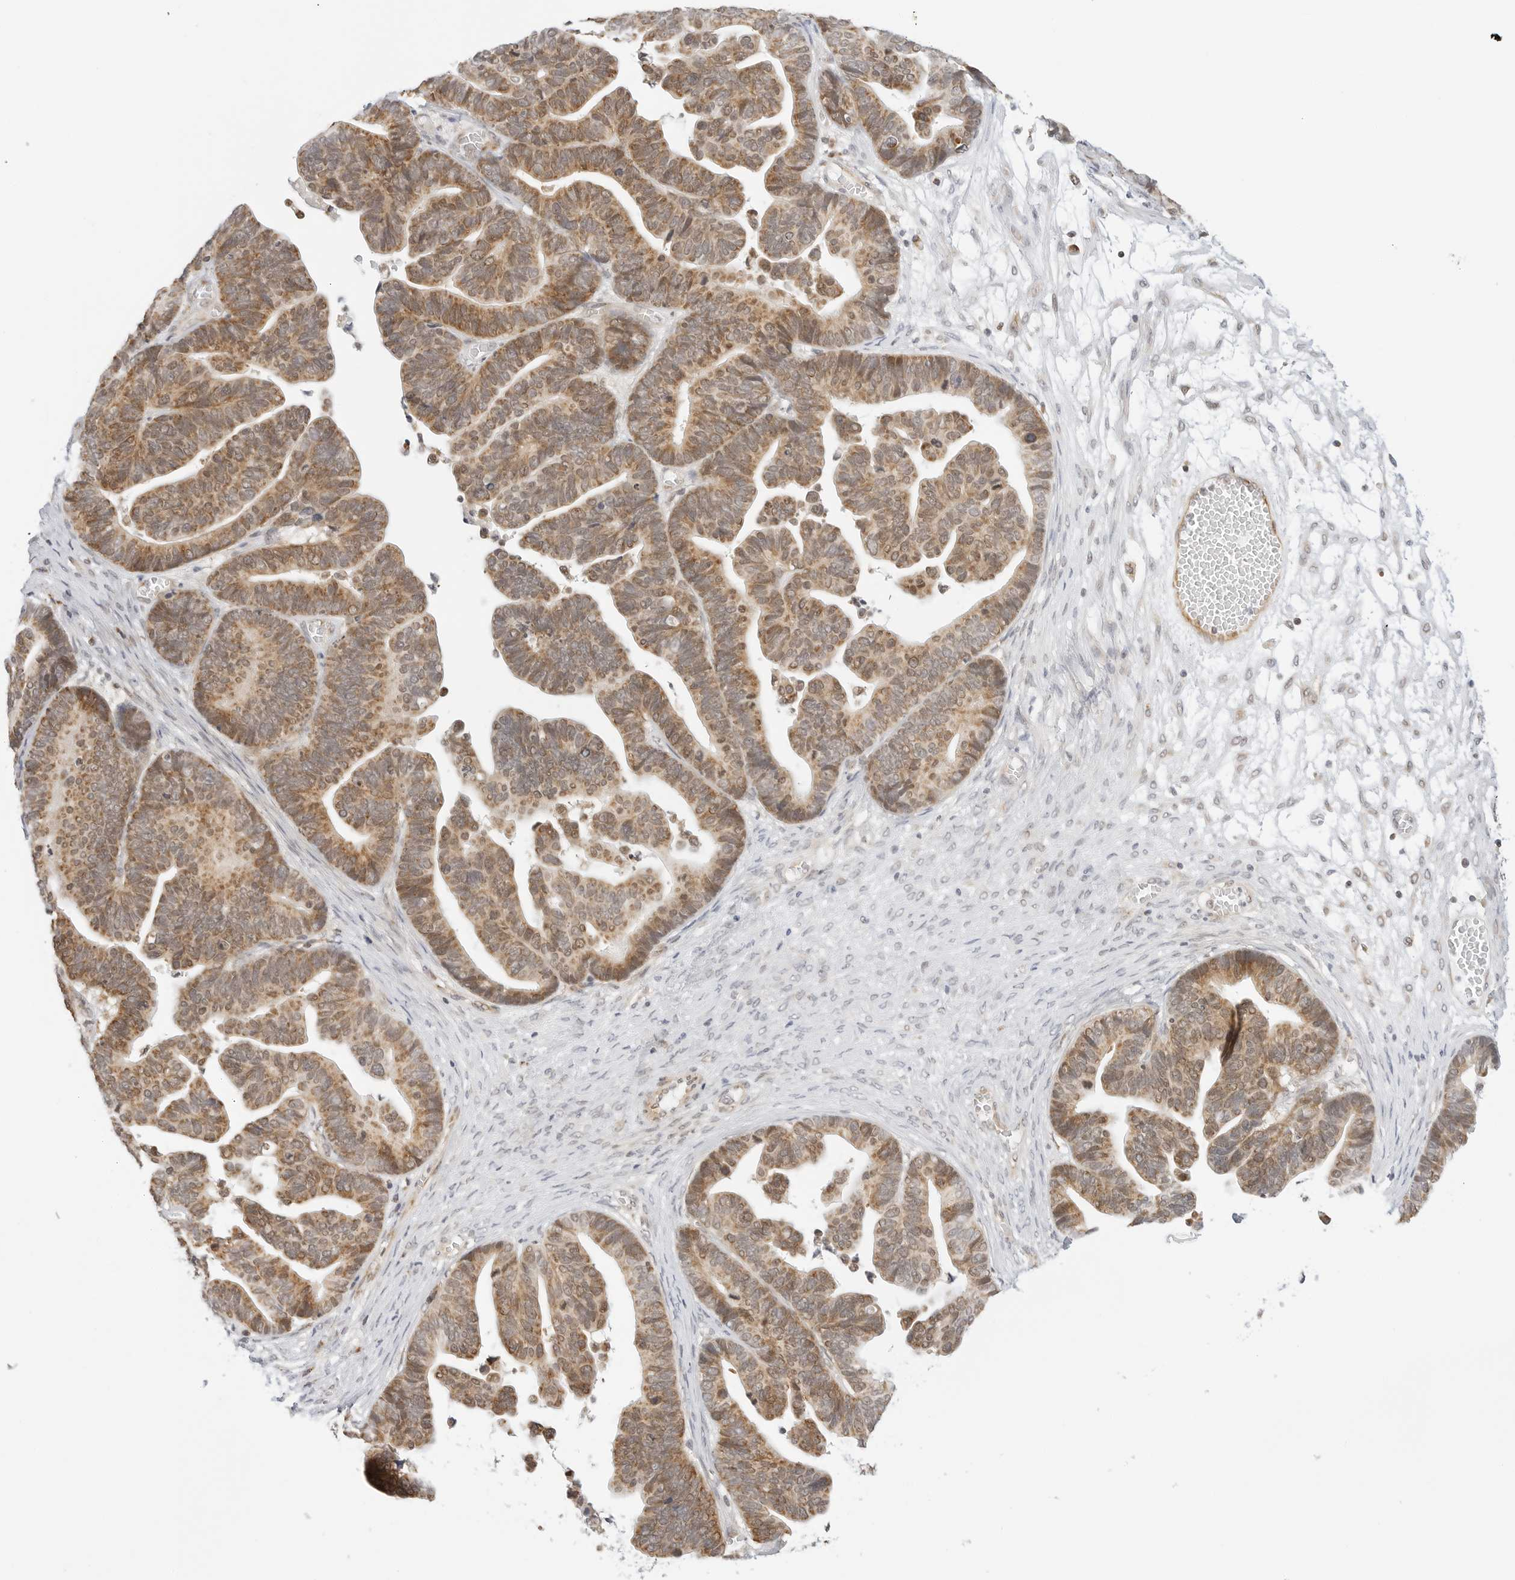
{"staining": {"intensity": "moderate", "quantity": ">75%", "location": "cytoplasmic/membranous"}, "tissue": "ovarian cancer", "cell_type": "Tumor cells", "image_type": "cancer", "snomed": [{"axis": "morphology", "description": "Cystadenocarcinoma, serous, NOS"}, {"axis": "topography", "description": "Ovary"}], "caption": "Tumor cells show medium levels of moderate cytoplasmic/membranous staining in approximately >75% of cells in ovarian cancer.", "gene": "GORAB", "patient": {"sex": "female", "age": 56}}